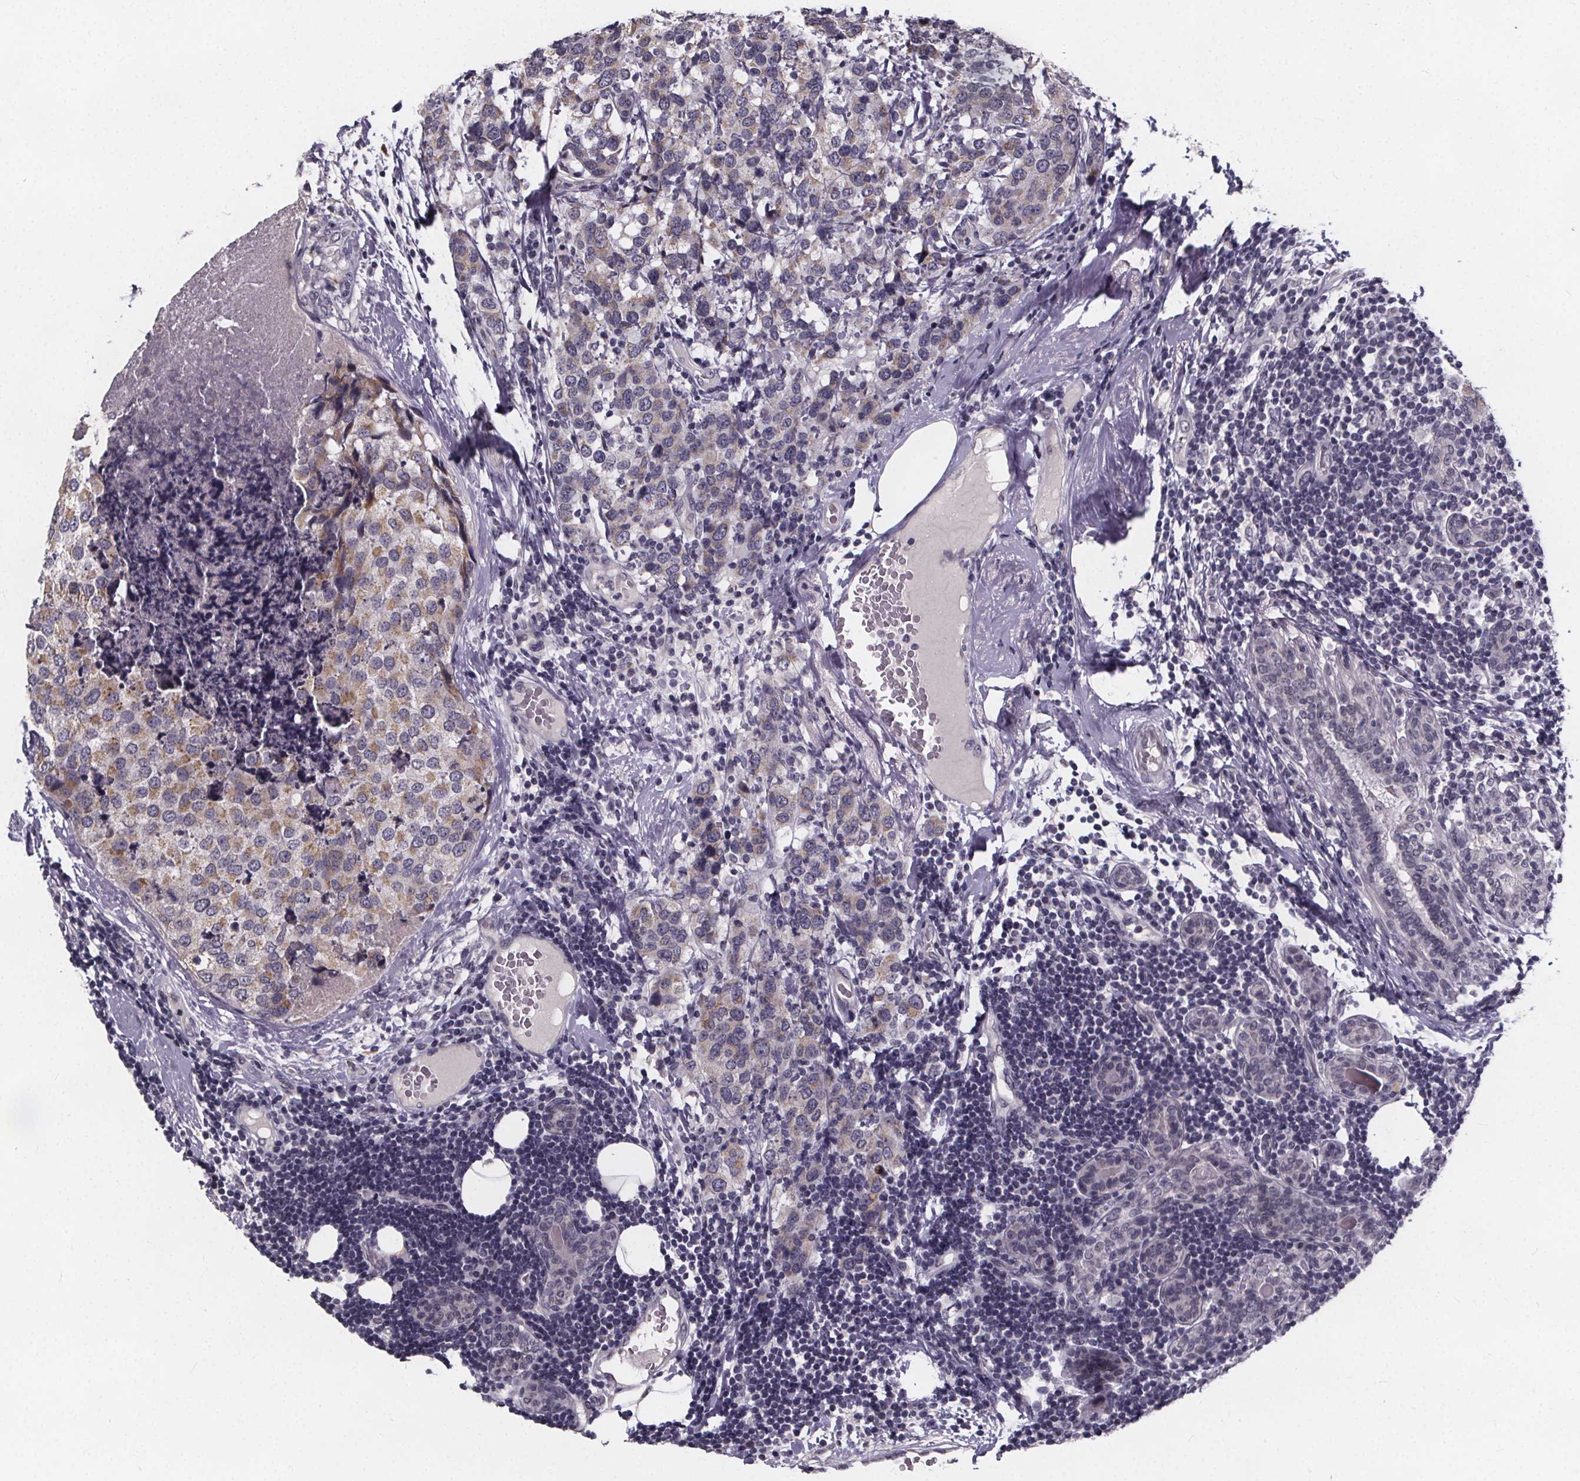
{"staining": {"intensity": "weak", "quantity": "25%-75%", "location": "cytoplasmic/membranous"}, "tissue": "breast cancer", "cell_type": "Tumor cells", "image_type": "cancer", "snomed": [{"axis": "morphology", "description": "Lobular carcinoma"}, {"axis": "topography", "description": "Breast"}], "caption": "A photomicrograph showing weak cytoplasmic/membranous positivity in about 25%-75% of tumor cells in breast cancer, as visualized by brown immunohistochemical staining.", "gene": "FAM181B", "patient": {"sex": "female", "age": 59}}